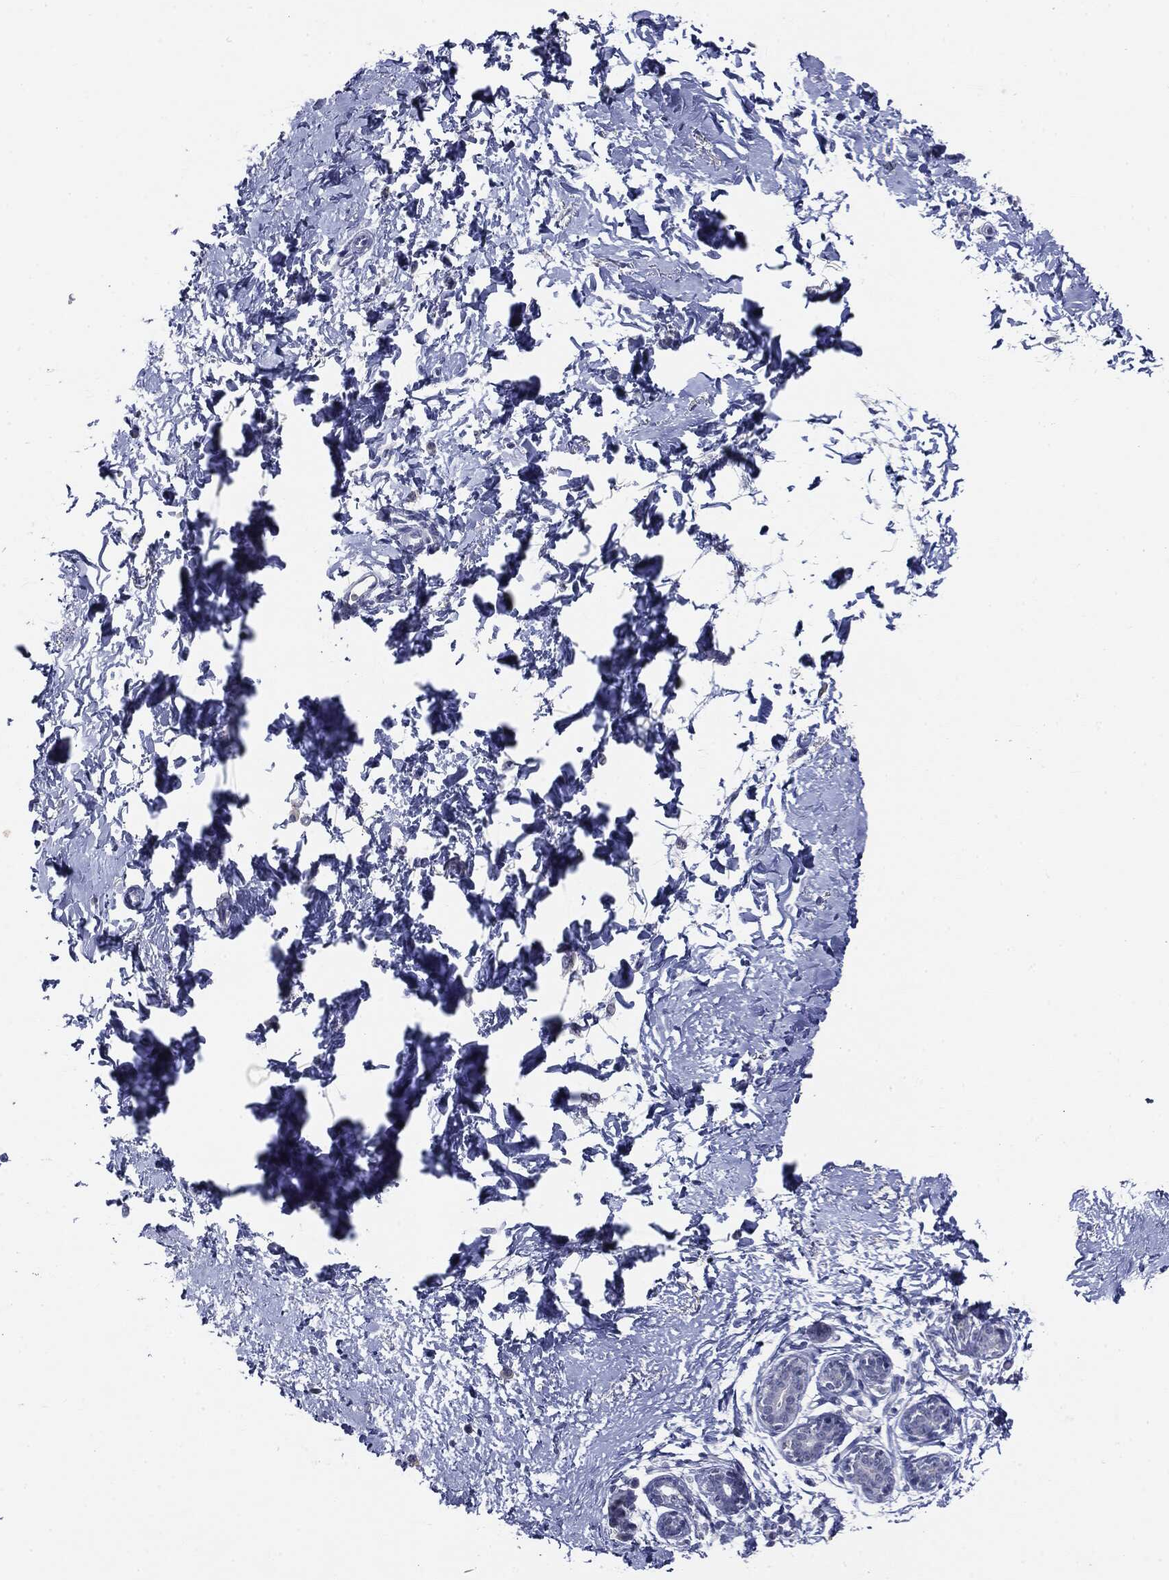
{"staining": {"intensity": "negative", "quantity": "none", "location": "none"}, "tissue": "breast", "cell_type": "Adipocytes", "image_type": "normal", "snomed": [{"axis": "morphology", "description": "Normal tissue, NOS"}, {"axis": "topography", "description": "Breast"}], "caption": "Immunohistochemistry (IHC) image of normal breast: human breast stained with DAB exhibits no significant protein positivity in adipocytes. Nuclei are stained in blue.", "gene": "CGB1", "patient": {"sex": "female", "age": 37}}